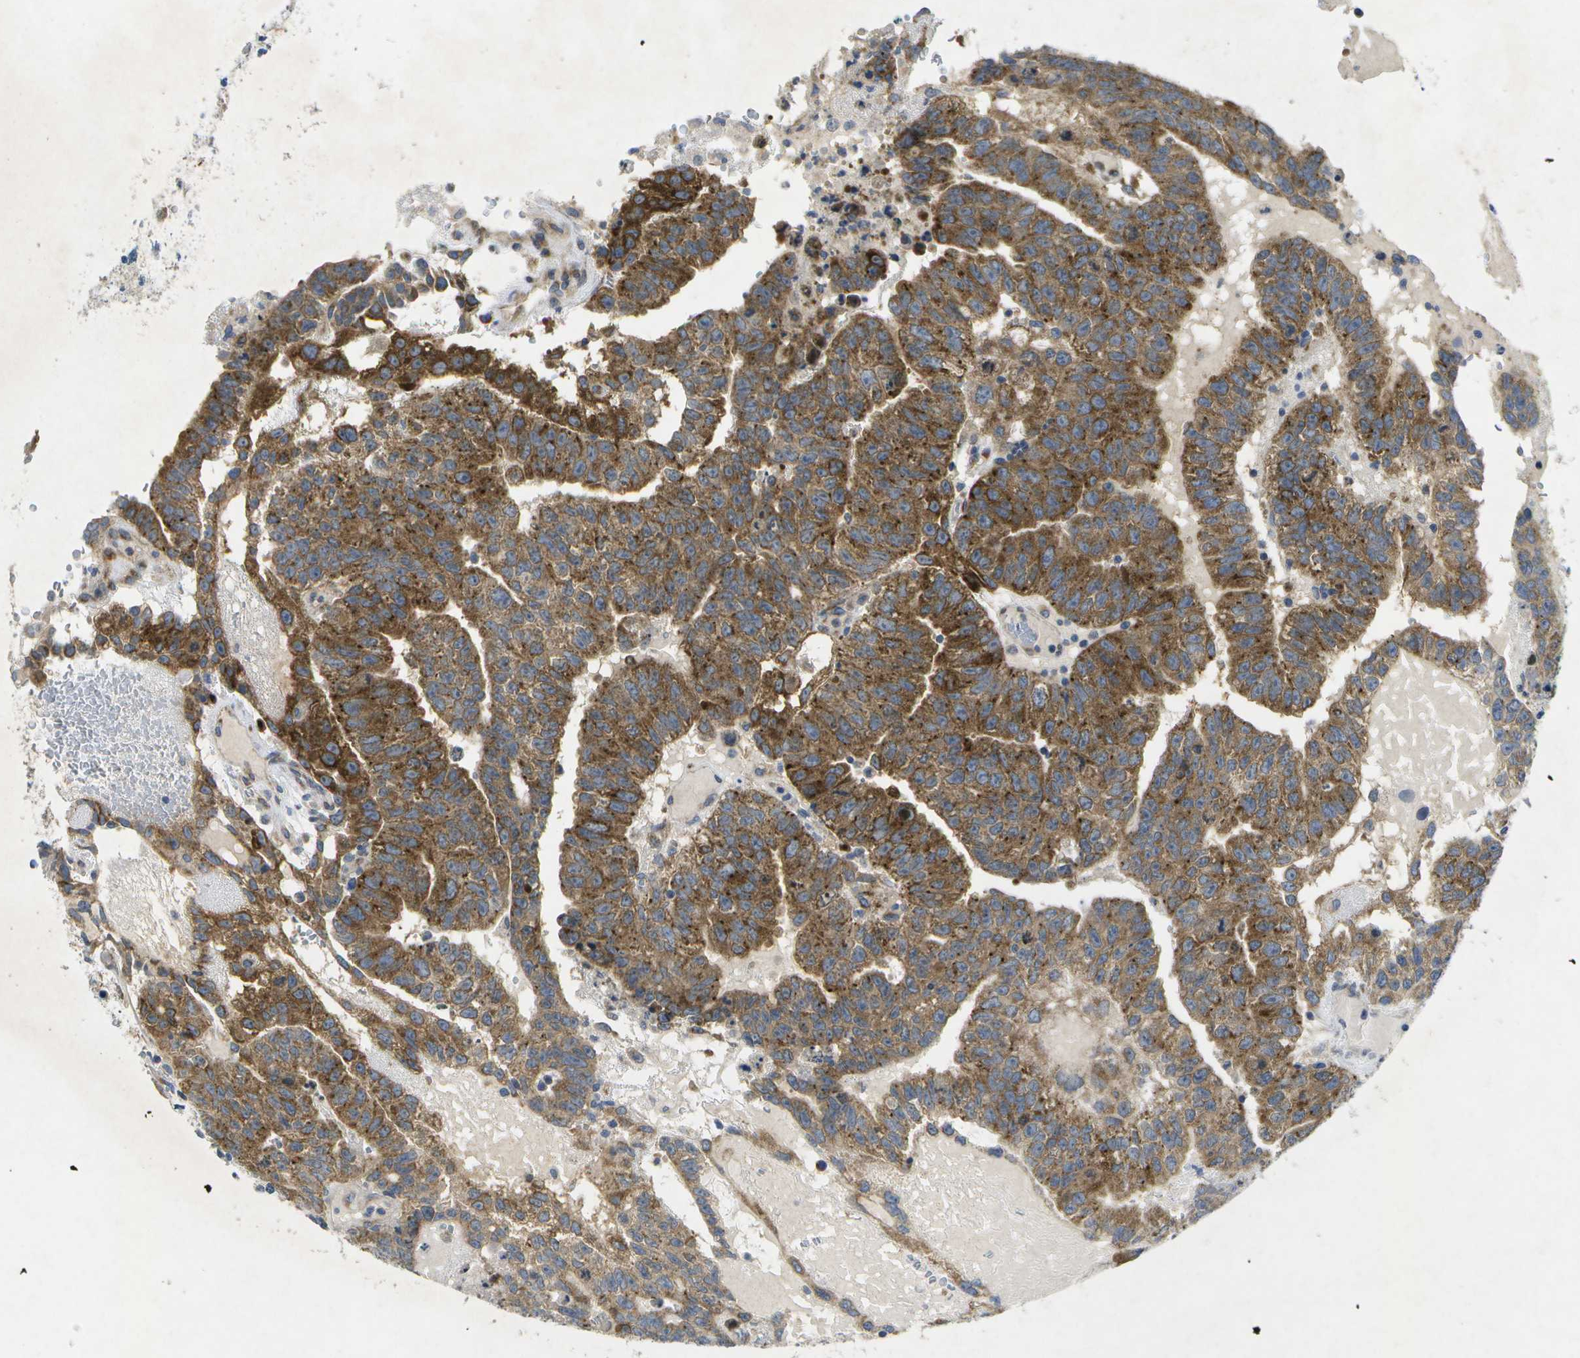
{"staining": {"intensity": "moderate", "quantity": ">75%", "location": "cytoplasmic/membranous"}, "tissue": "testis cancer", "cell_type": "Tumor cells", "image_type": "cancer", "snomed": [{"axis": "morphology", "description": "Seminoma, NOS"}, {"axis": "morphology", "description": "Carcinoma, Embryonal, NOS"}, {"axis": "topography", "description": "Testis"}], "caption": "A high-resolution image shows immunohistochemistry (IHC) staining of testis seminoma, which reveals moderate cytoplasmic/membranous staining in approximately >75% of tumor cells.", "gene": "KDELR1", "patient": {"sex": "male", "age": 52}}